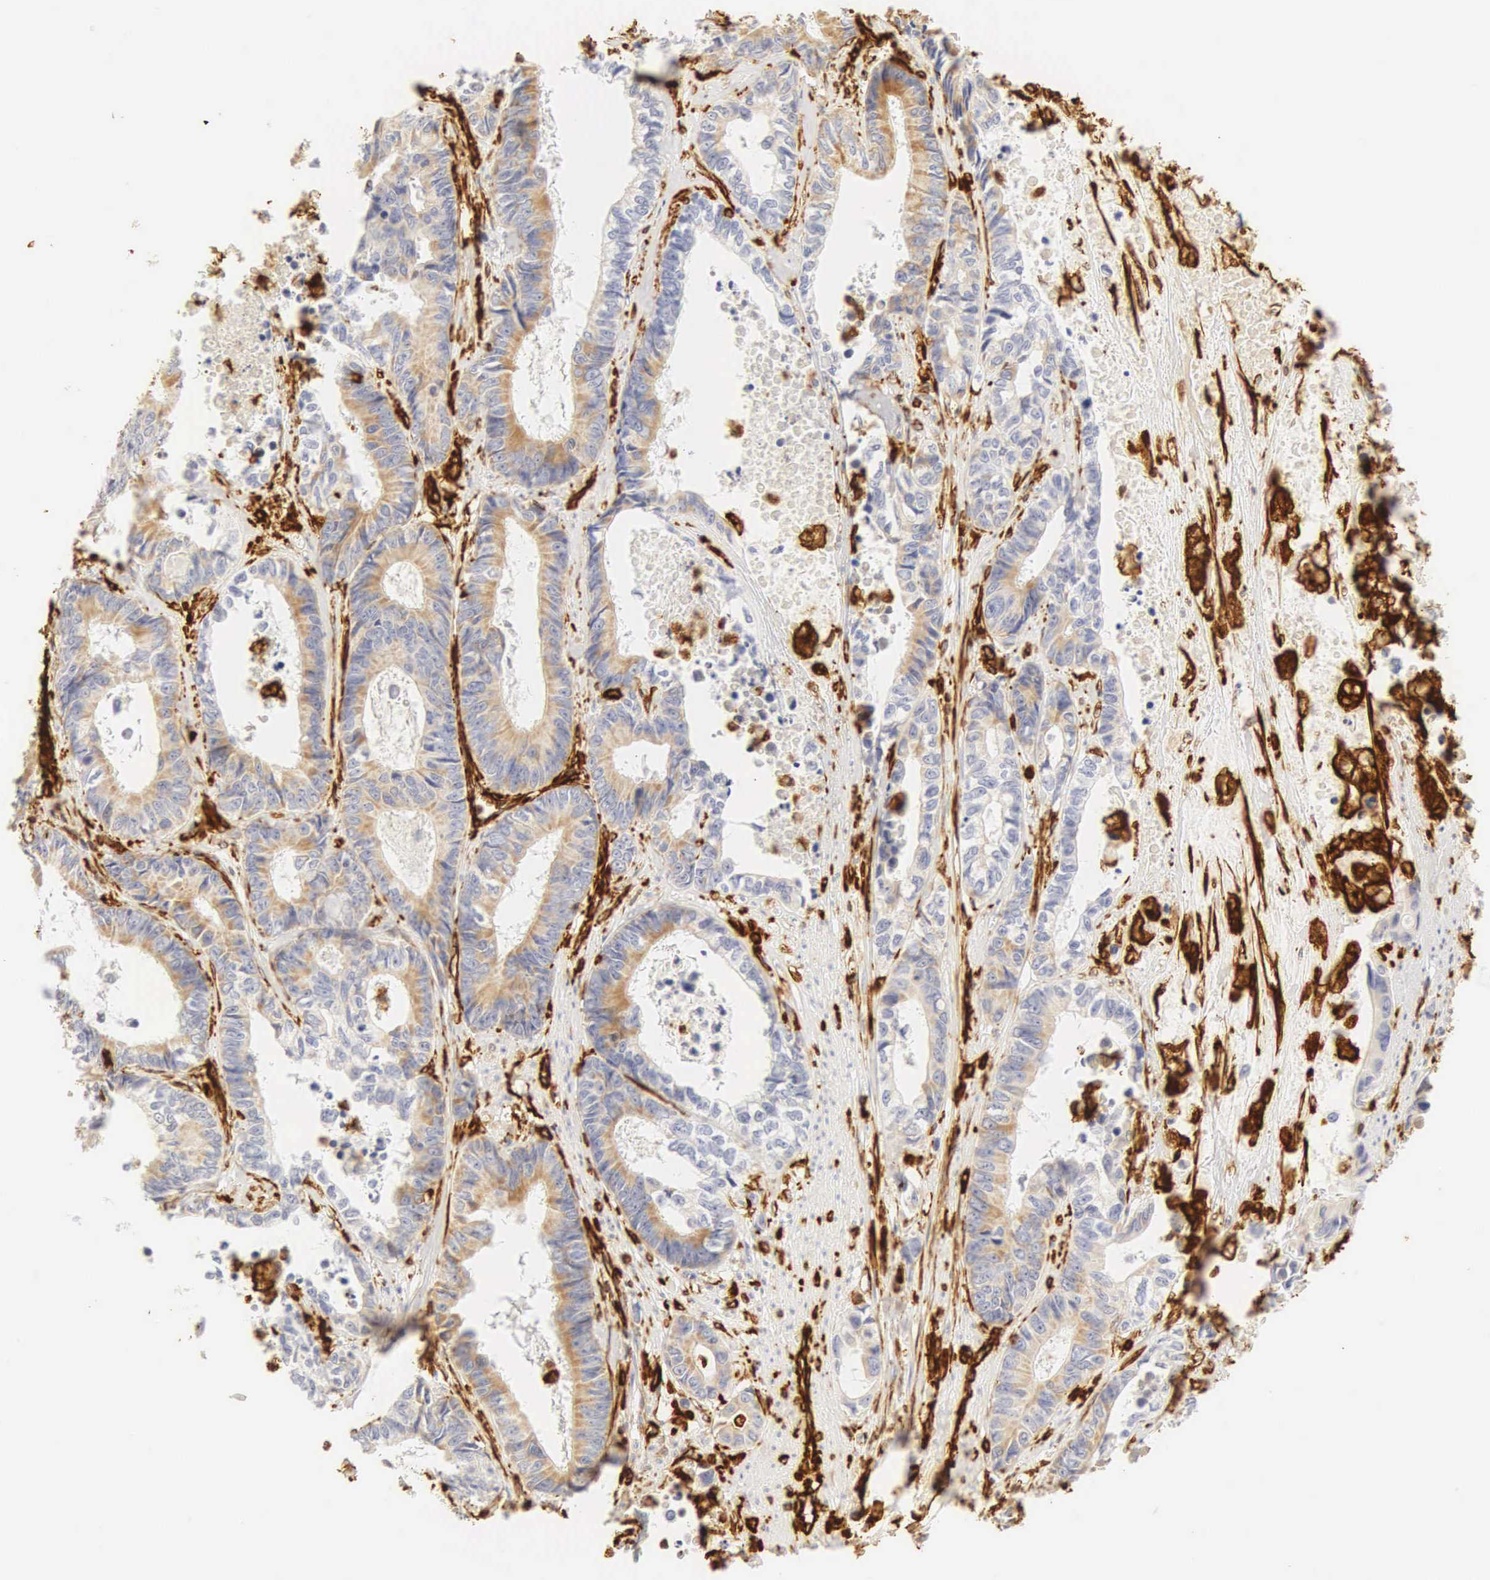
{"staining": {"intensity": "weak", "quantity": "25%-75%", "location": "cytoplasmic/membranous"}, "tissue": "colorectal cancer", "cell_type": "Tumor cells", "image_type": "cancer", "snomed": [{"axis": "morphology", "description": "Adenocarcinoma, NOS"}, {"axis": "topography", "description": "Rectum"}], "caption": "Protein staining of colorectal cancer tissue shows weak cytoplasmic/membranous expression in about 25%-75% of tumor cells. The protein of interest is stained brown, and the nuclei are stained in blue (DAB IHC with brightfield microscopy, high magnification).", "gene": "VIM", "patient": {"sex": "female", "age": 98}}